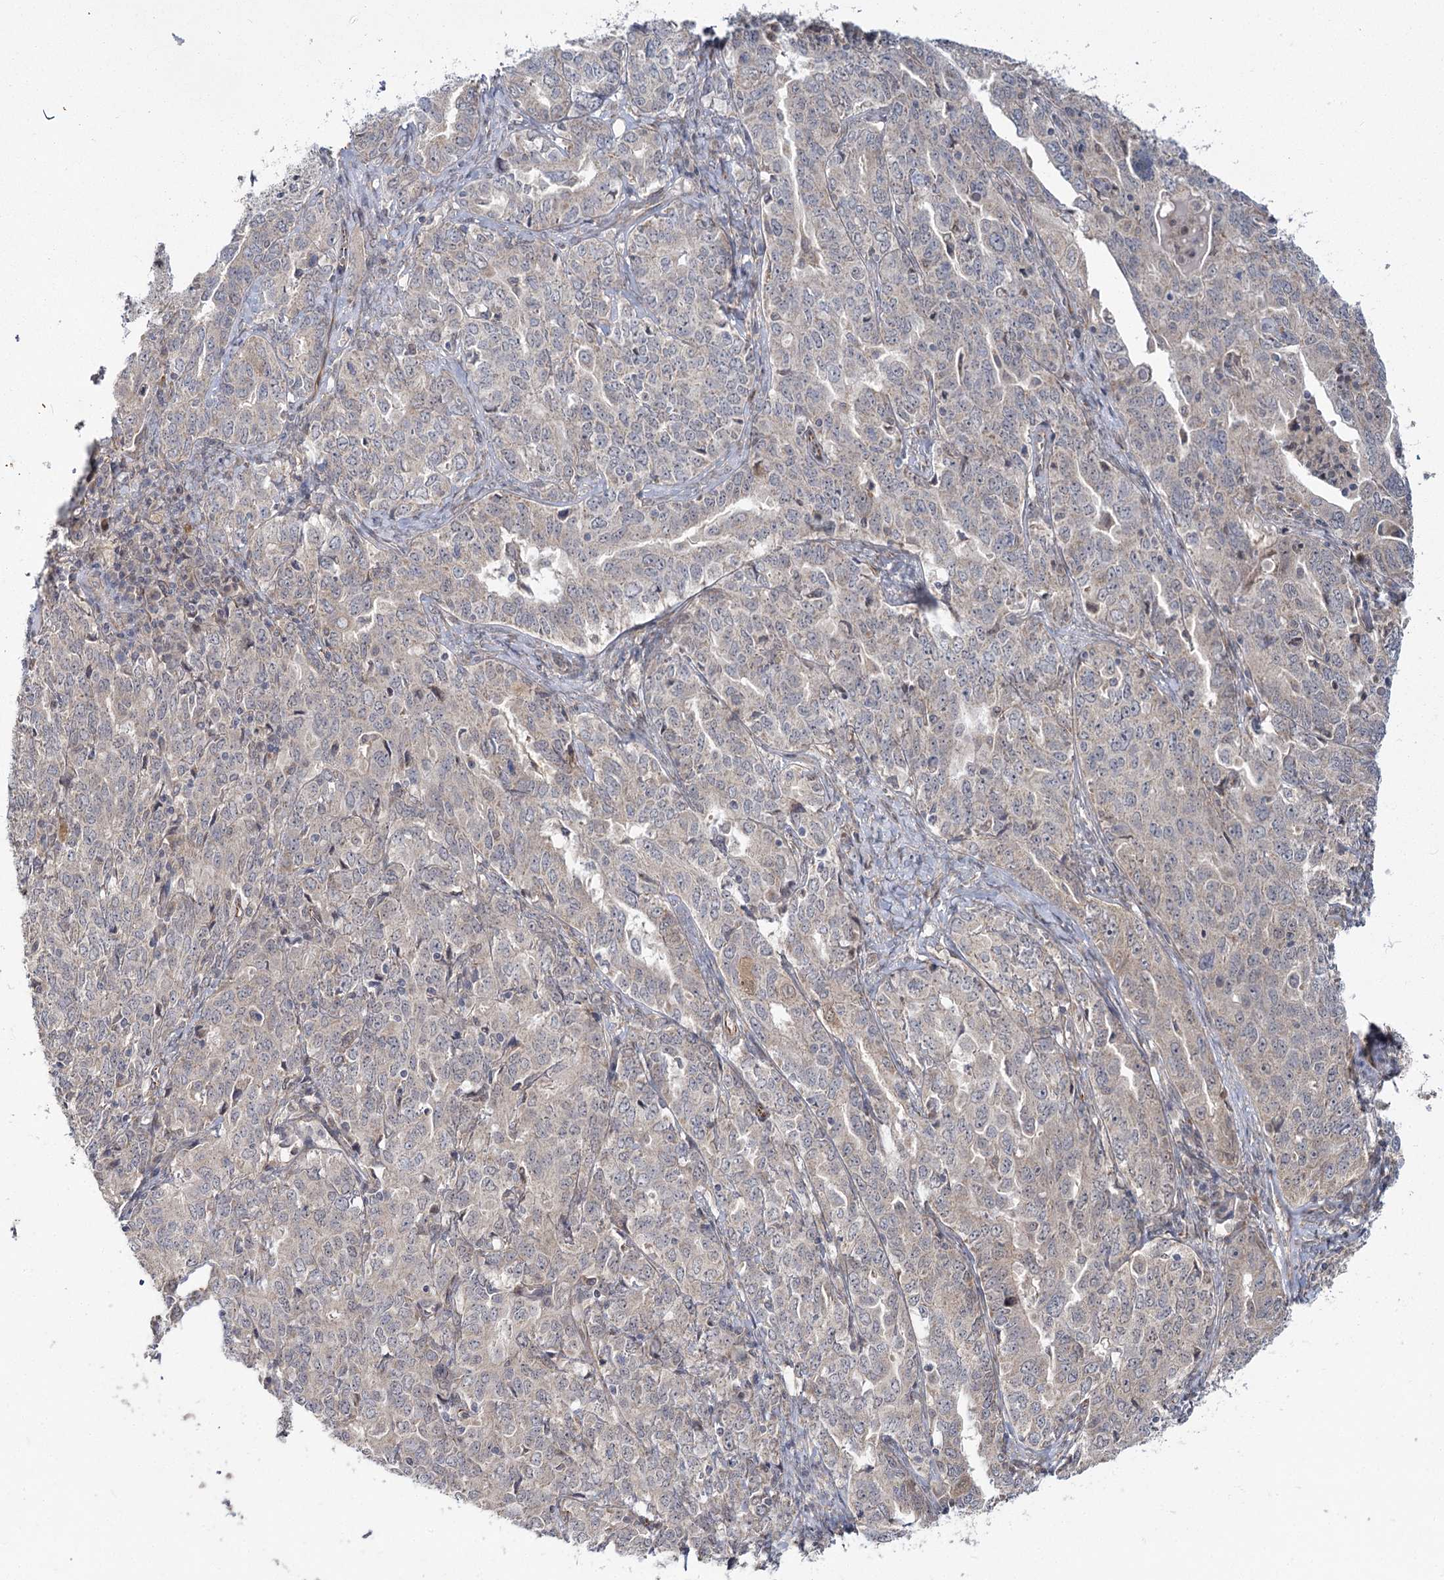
{"staining": {"intensity": "negative", "quantity": "none", "location": "none"}, "tissue": "ovarian cancer", "cell_type": "Tumor cells", "image_type": "cancer", "snomed": [{"axis": "morphology", "description": "Carcinoma, endometroid"}, {"axis": "topography", "description": "Ovary"}], "caption": "Immunohistochemical staining of human endometroid carcinoma (ovarian) reveals no significant staining in tumor cells.", "gene": "TBC1D9B", "patient": {"sex": "female", "age": 62}}